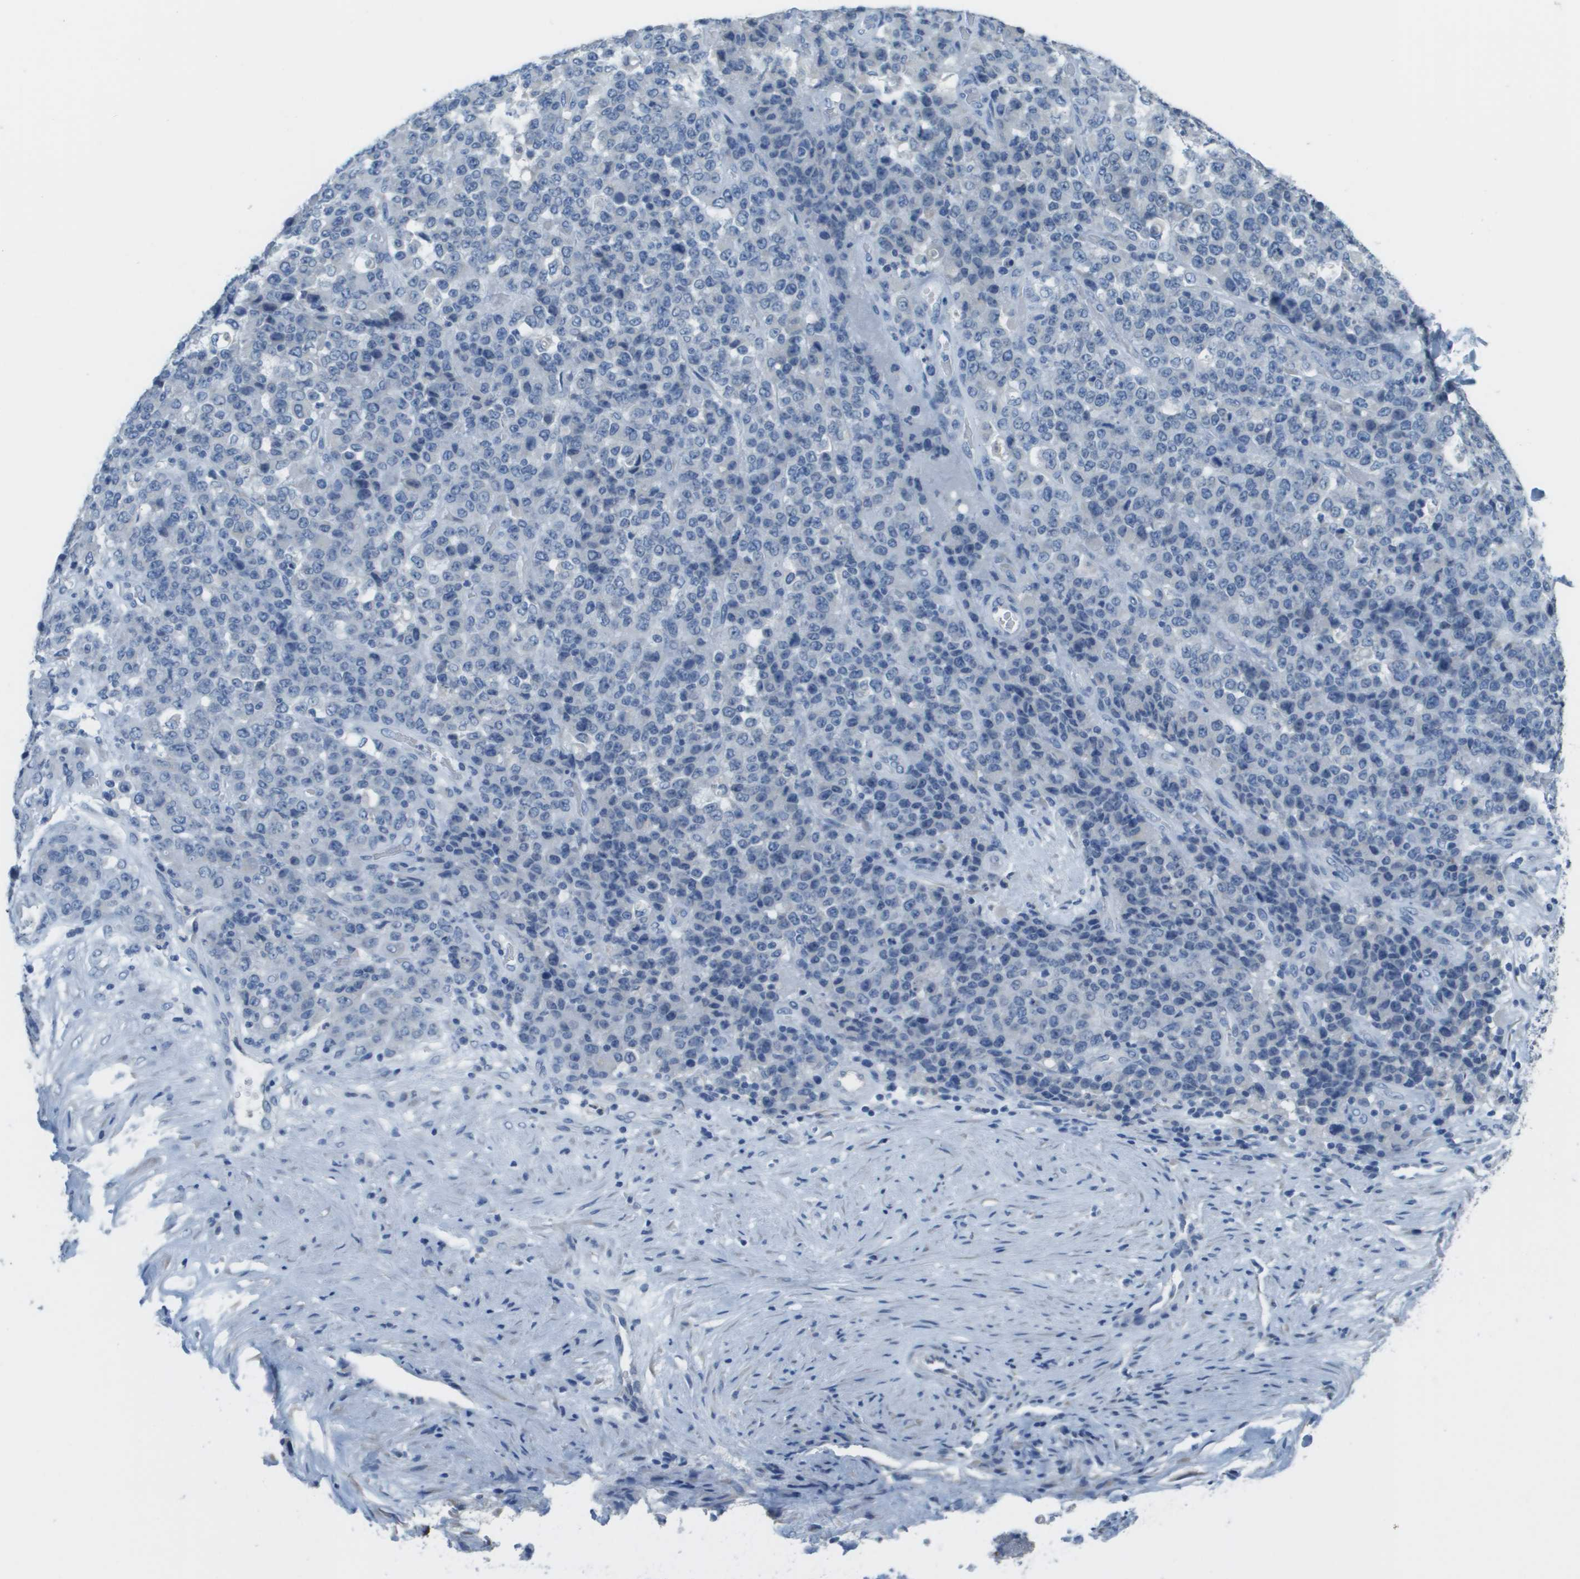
{"staining": {"intensity": "negative", "quantity": "none", "location": "none"}, "tissue": "stomach cancer", "cell_type": "Tumor cells", "image_type": "cancer", "snomed": [{"axis": "morphology", "description": "Adenocarcinoma, NOS"}, {"axis": "topography", "description": "Stomach"}], "caption": "Human stomach cancer (adenocarcinoma) stained for a protein using IHC exhibits no positivity in tumor cells.", "gene": "PTGDR2", "patient": {"sex": "female", "age": 73}}